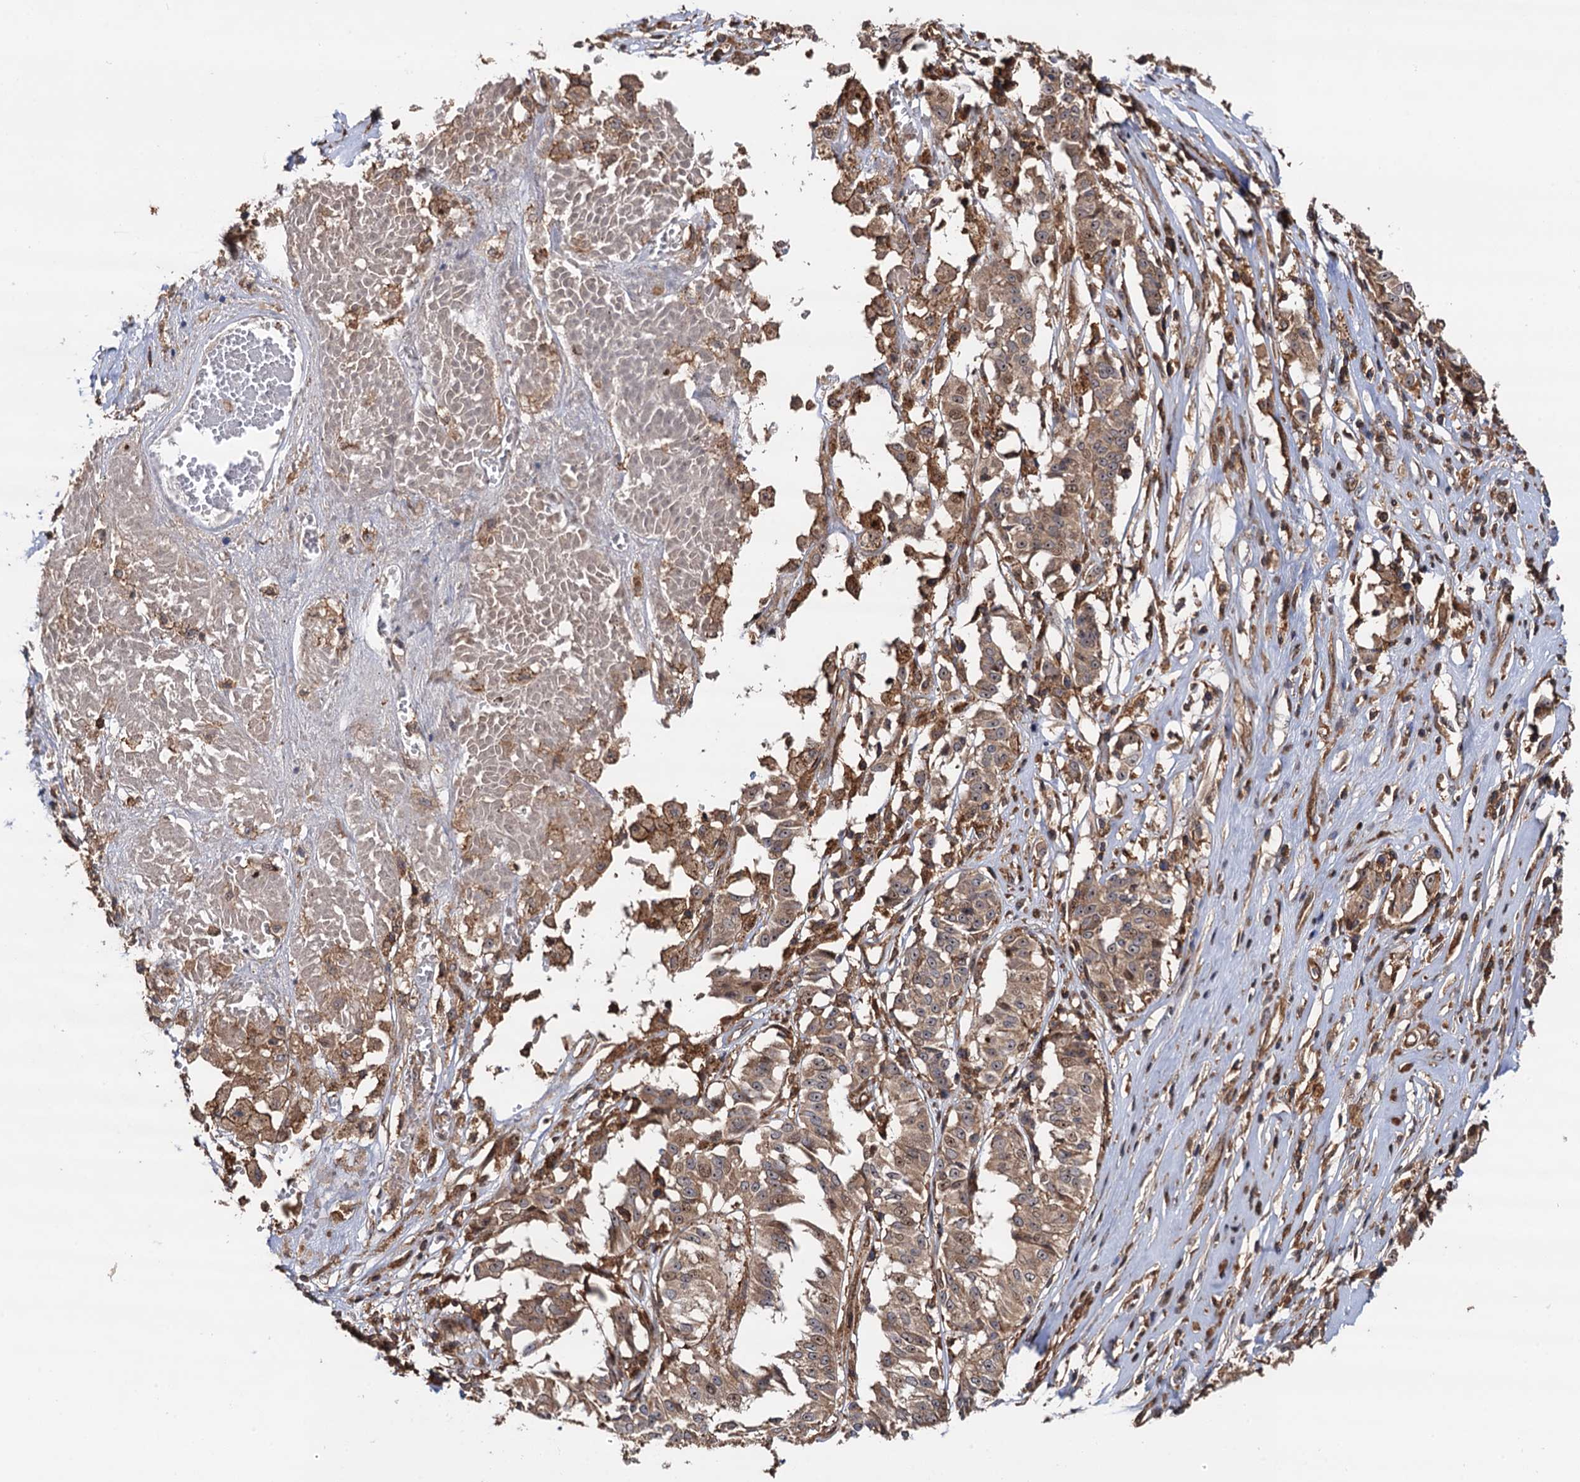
{"staining": {"intensity": "moderate", "quantity": ">75%", "location": "cytoplasmic/membranous,nuclear"}, "tissue": "melanoma", "cell_type": "Tumor cells", "image_type": "cancer", "snomed": [{"axis": "morphology", "description": "Malignant melanoma, NOS"}, {"axis": "topography", "description": "Skin"}], "caption": "This histopathology image shows immunohistochemistry (IHC) staining of melanoma, with medium moderate cytoplasmic/membranous and nuclear expression in about >75% of tumor cells.", "gene": "BORA", "patient": {"sex": "female", "age": 72}}